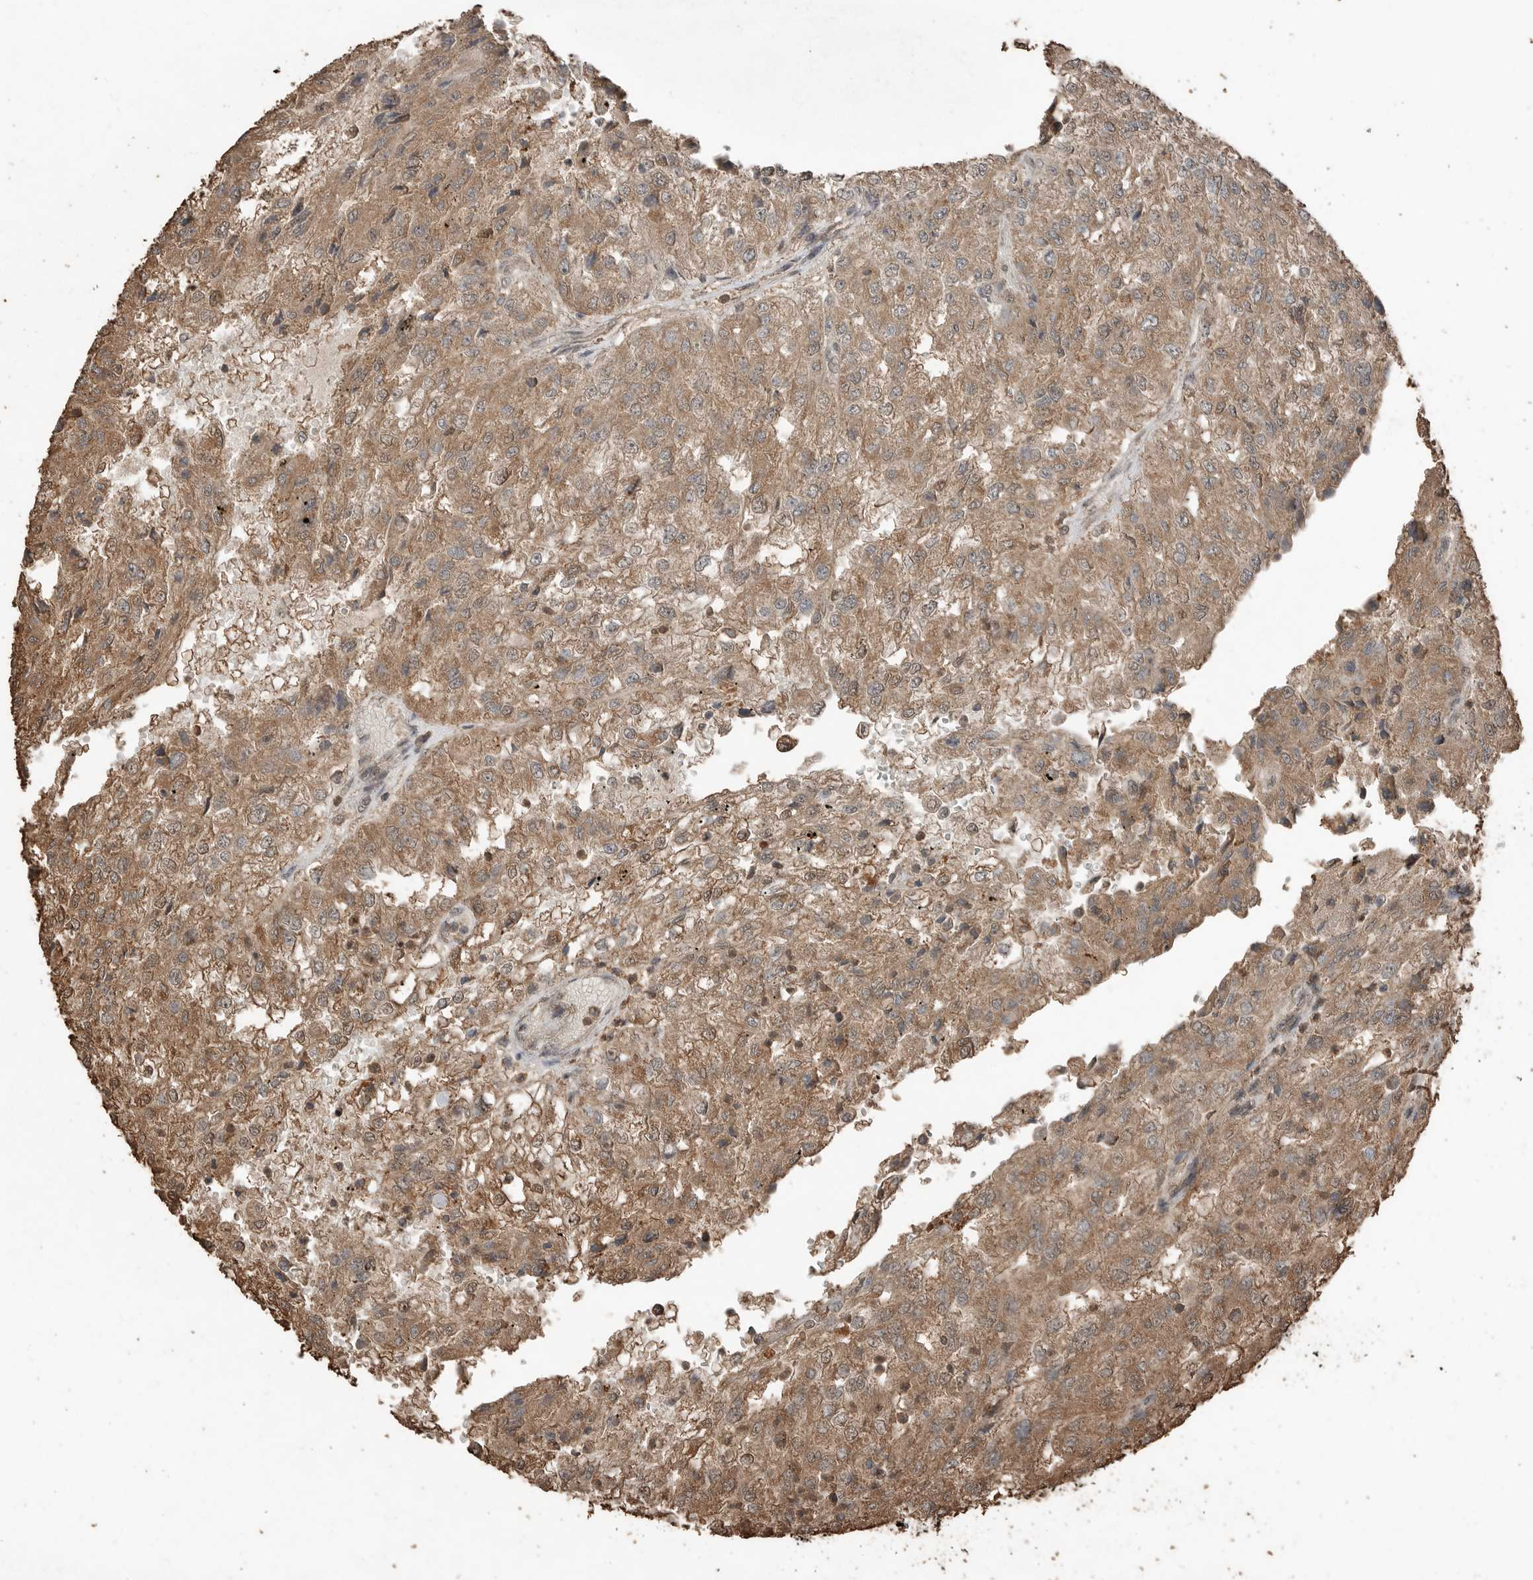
{"staining": {"intensity": "moderate", "quantity": ">75%", "location": "cytoplasmic/membranous"}, "tissue": "renal cancer", "cell_type": "Tumor cells", "image_type": "cancer", "snomed": [{"axis": "morphology", "description": "Adenocarcinoma, NOS"}, {"axis": "topography", "description": "Kidney"}], "caption": "This is an image of immunohistochemistry staining of renal cancer (adenocarcinoma), which shows moderate expression in the cytoplasmic/membranous of tumor cells.", "gene": "BLZF1", "patient": {"sex": "female", "age": 54}}